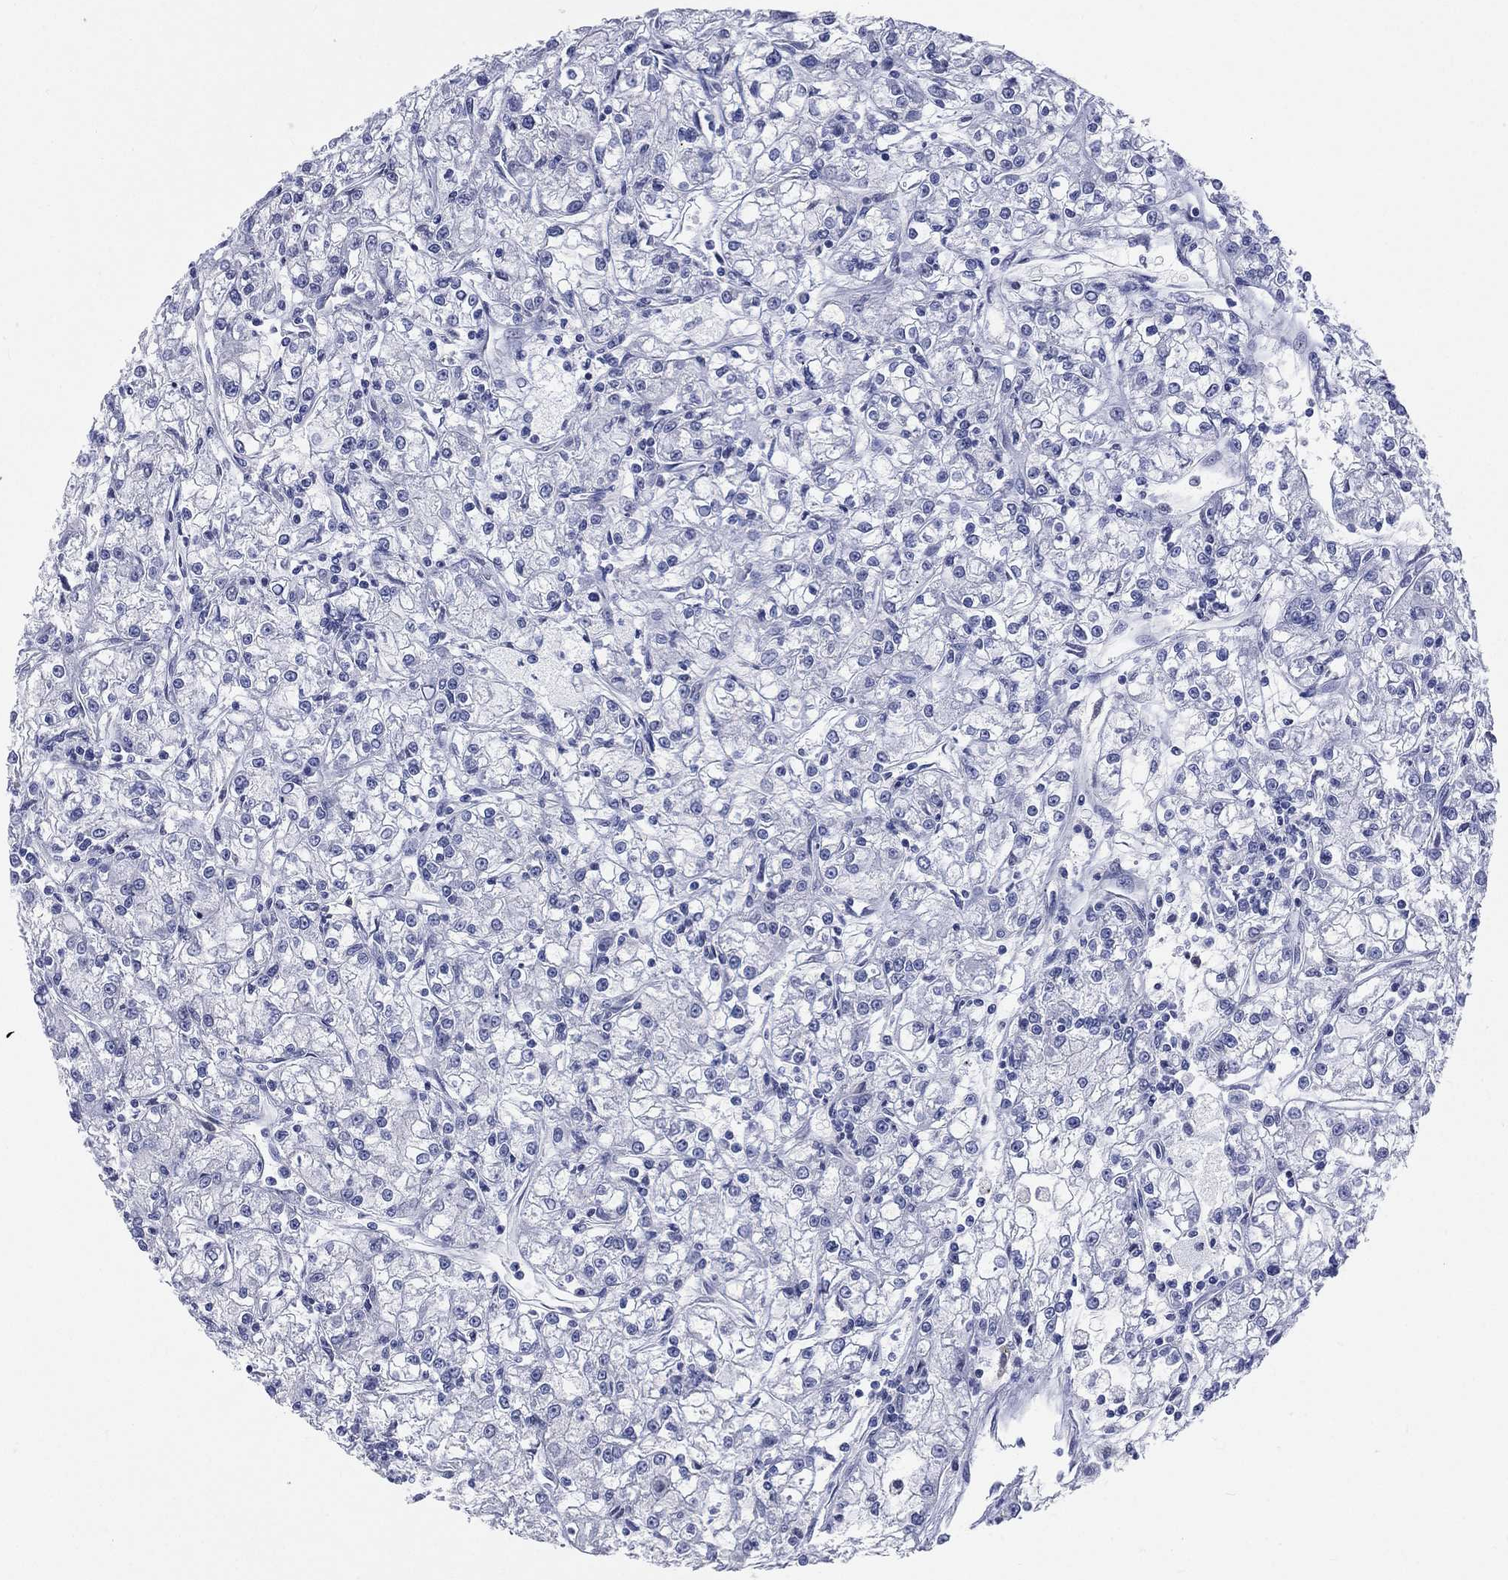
{"staining": {"intensity": "negative", "quantity": "none", "location": "none"}, "tissue": "renal cancer", "cell_type": "Tumor cells", "image_type": "cancer", "snomed": [{"axis": "morphology", "description": "Adenocarcinoma, NOS"}, {"axis": "topography", "description": "Kidney"}], "caption": "Immunohistochemical staining of human renal cancer reveals no significant expression in tumor cells.", "gene": "AKAP3", "patient": {"sex": "female", "age": 59}}